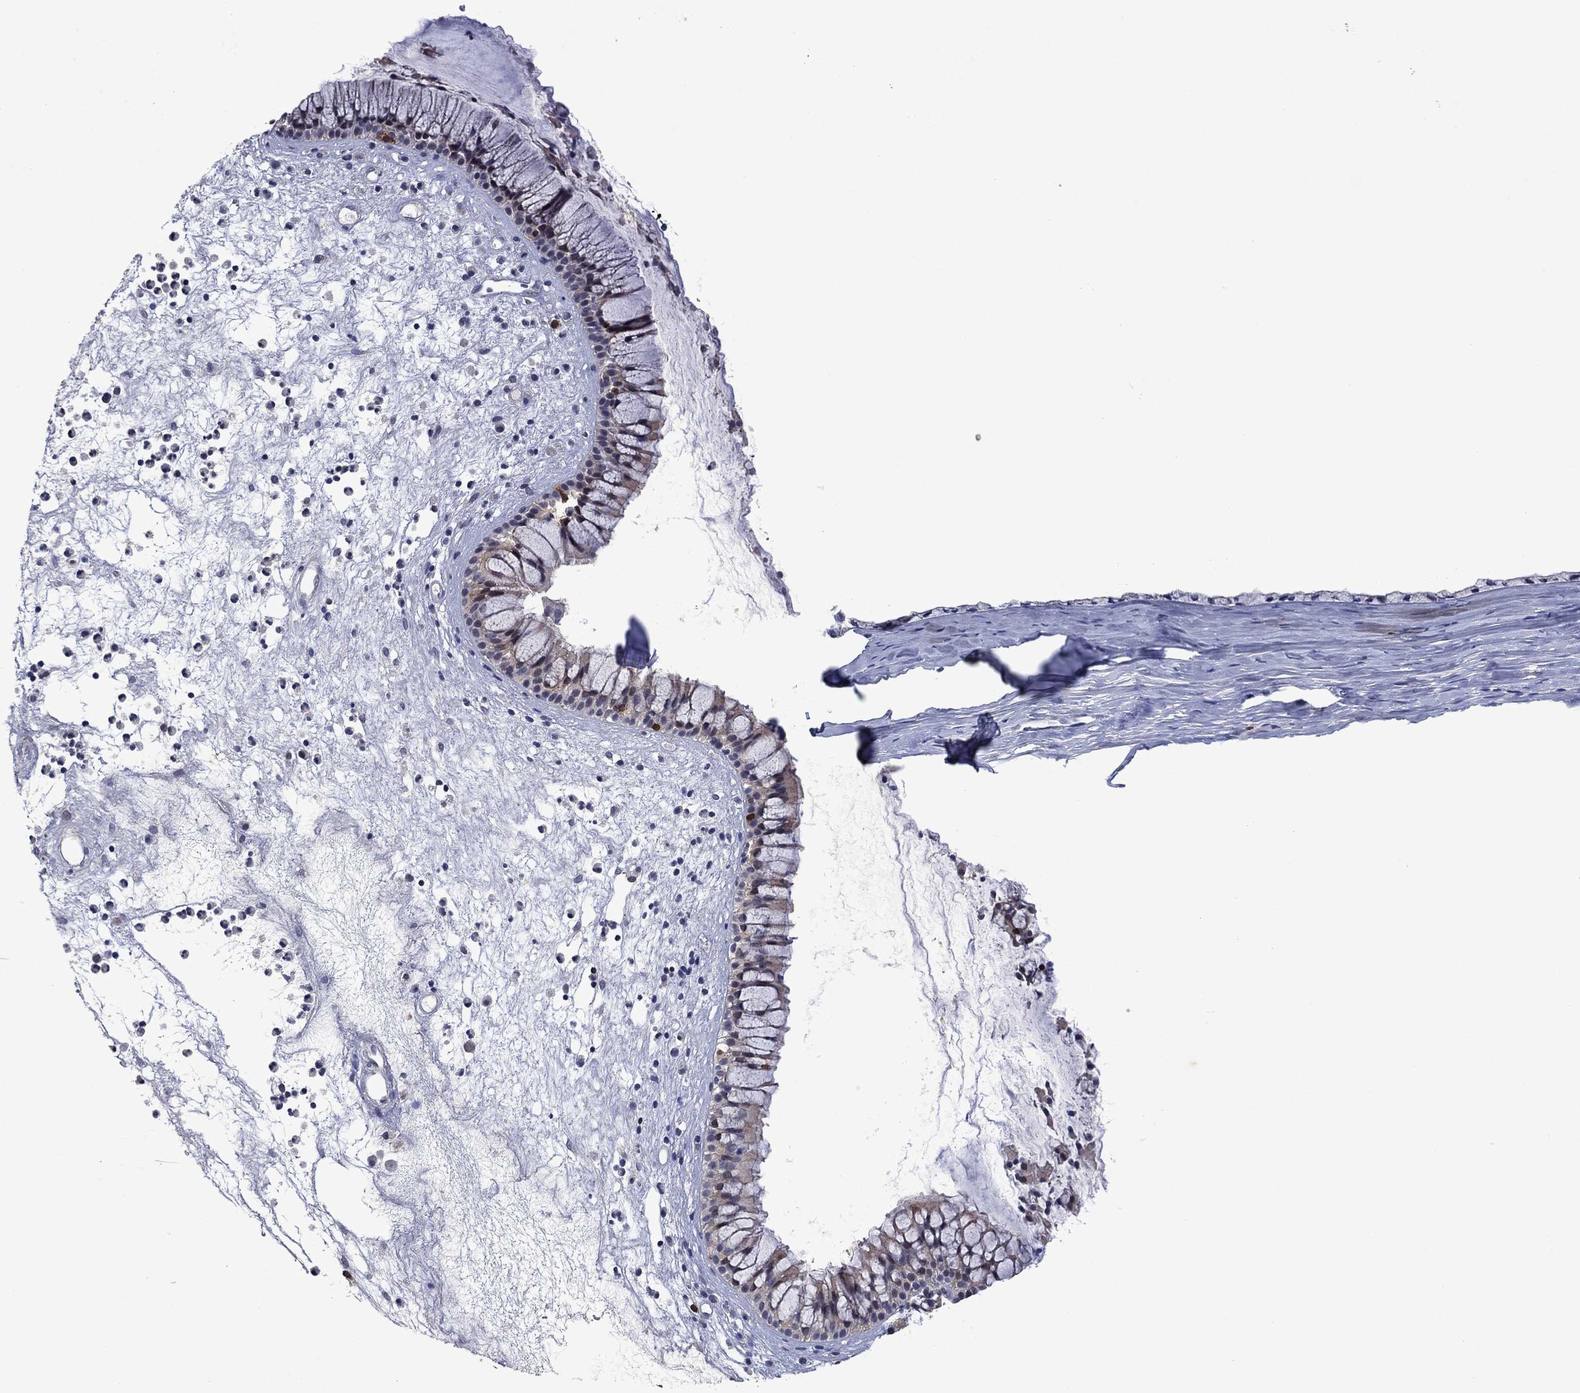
{"staining": {"intensity": "weak", "quantity": "<25%", "location": "cytoplasmic/membranous"}, "tissue": "nasopharynx", "cell_type": "Respiratory epithelial cells", "image_type": "normal", "snomed": [{"axis": "morphology", "description": "Normal tissue, NOS"}, {"axis": "topography", "description": "Nasopharynx"}], "caption": "This is an immunohistochemistry micrograph of unremarkable nasopharynx. There is no expression in respiratory epithelial cells.", "gene": "PHKA1", "patient": {"sex": "male", "age": 77}}